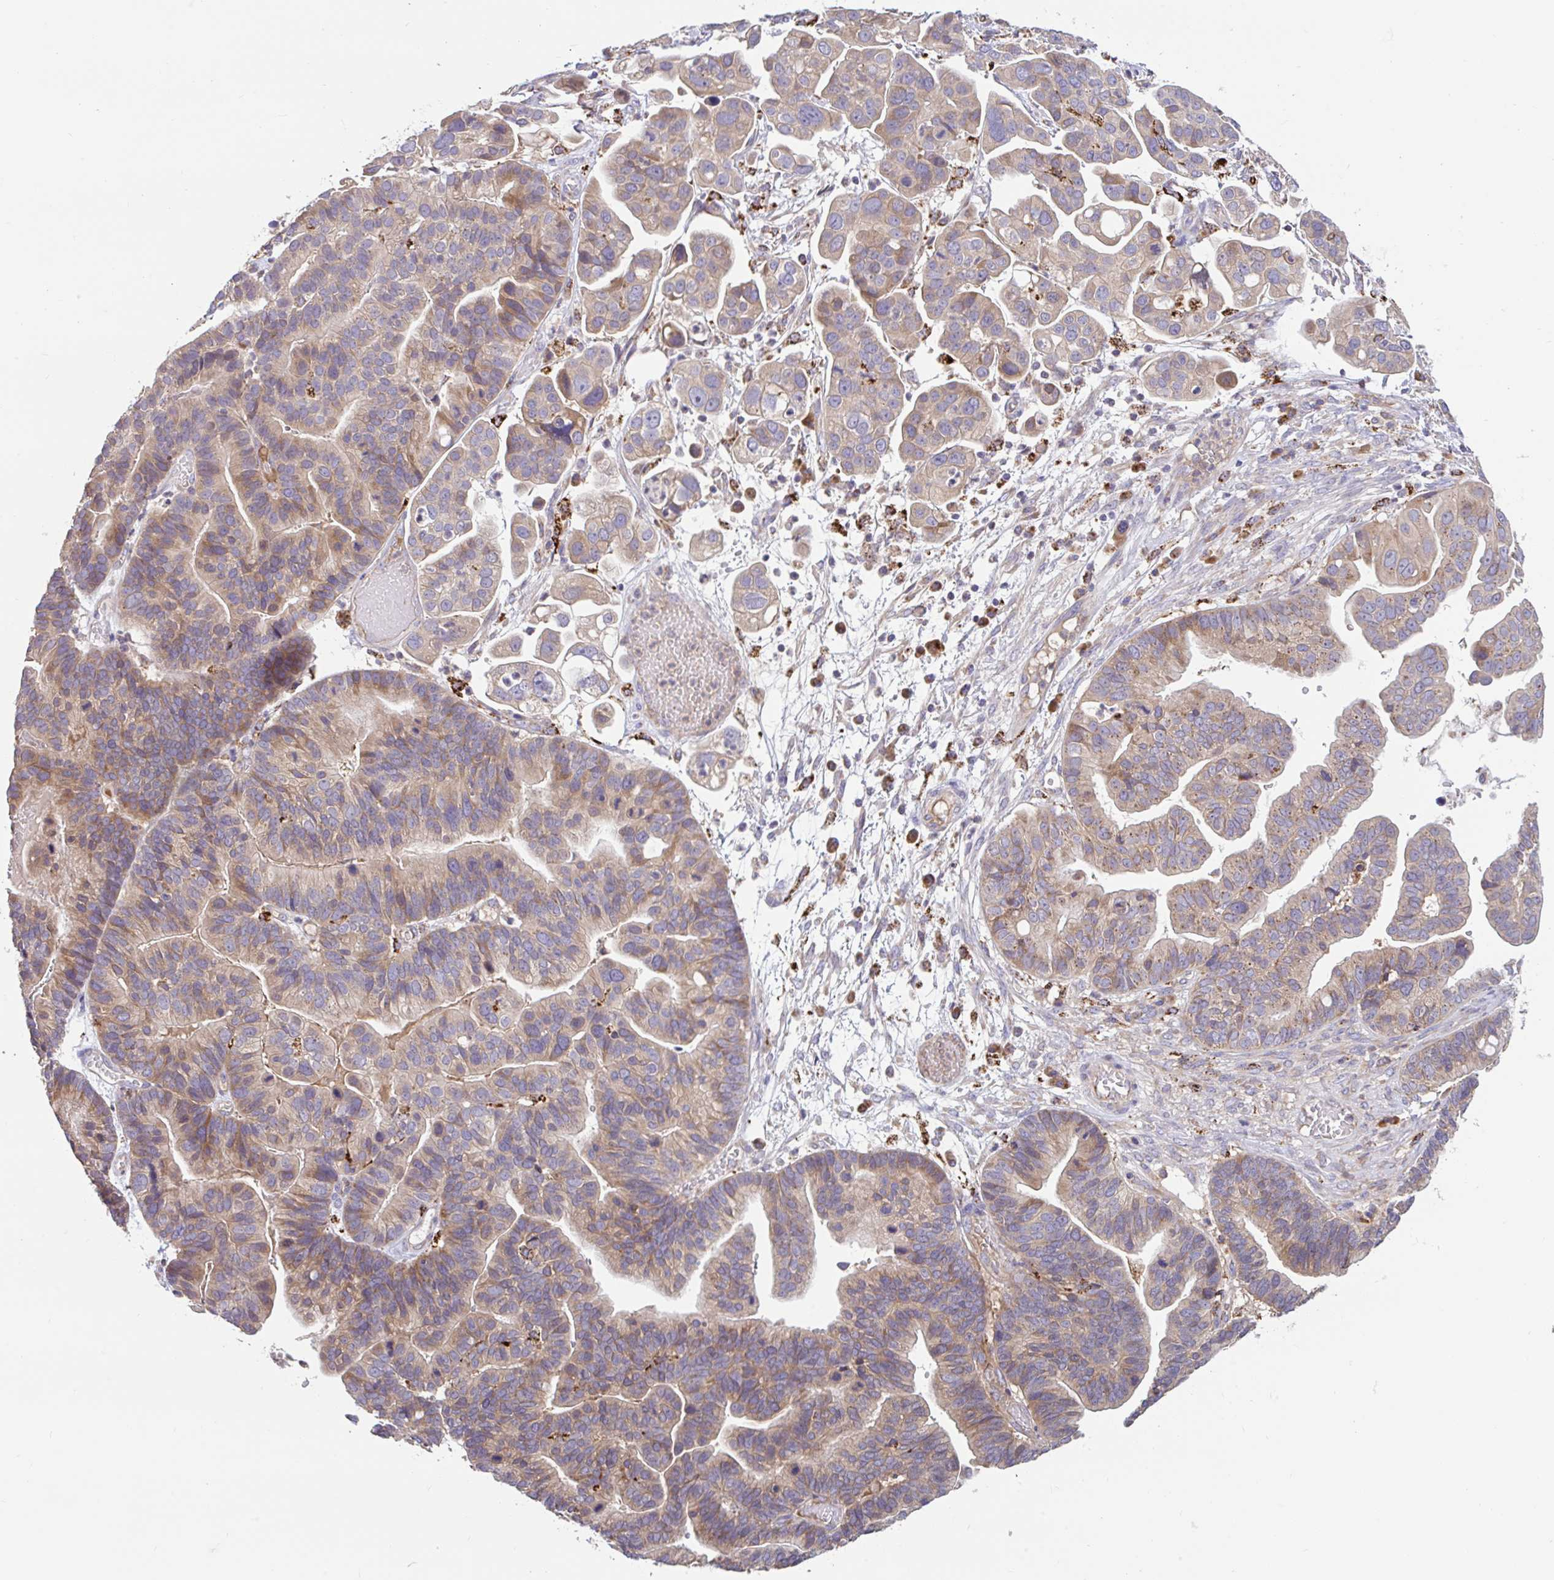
{"staining": {"intensity": "moderate", "quantity": "25%-75%", "location": "cytoplasmic/membranous"}, "tissue": "ovarian cancer", "cell_type": "Tumor cells", "image_type": "cancer", "snomed": [{"axis": "morphology", "description": "Cystadenocarcinoma, serous, NOS"}, {"axis": "topography", "description": "Ovary"}], "caption": "IHC histopathology image of neoplastic tissue: ovarian cancer (serous cystadenocarcinoma) stained using IHC shows medium levels of moderate protein expression localized specifically in the cytoplasmic/membranous of tumor cells, appearing as a cytoplasmic/membranous brown color.", "gene": "RALBP1", "patient": {"sex": "female", "age": 56}}